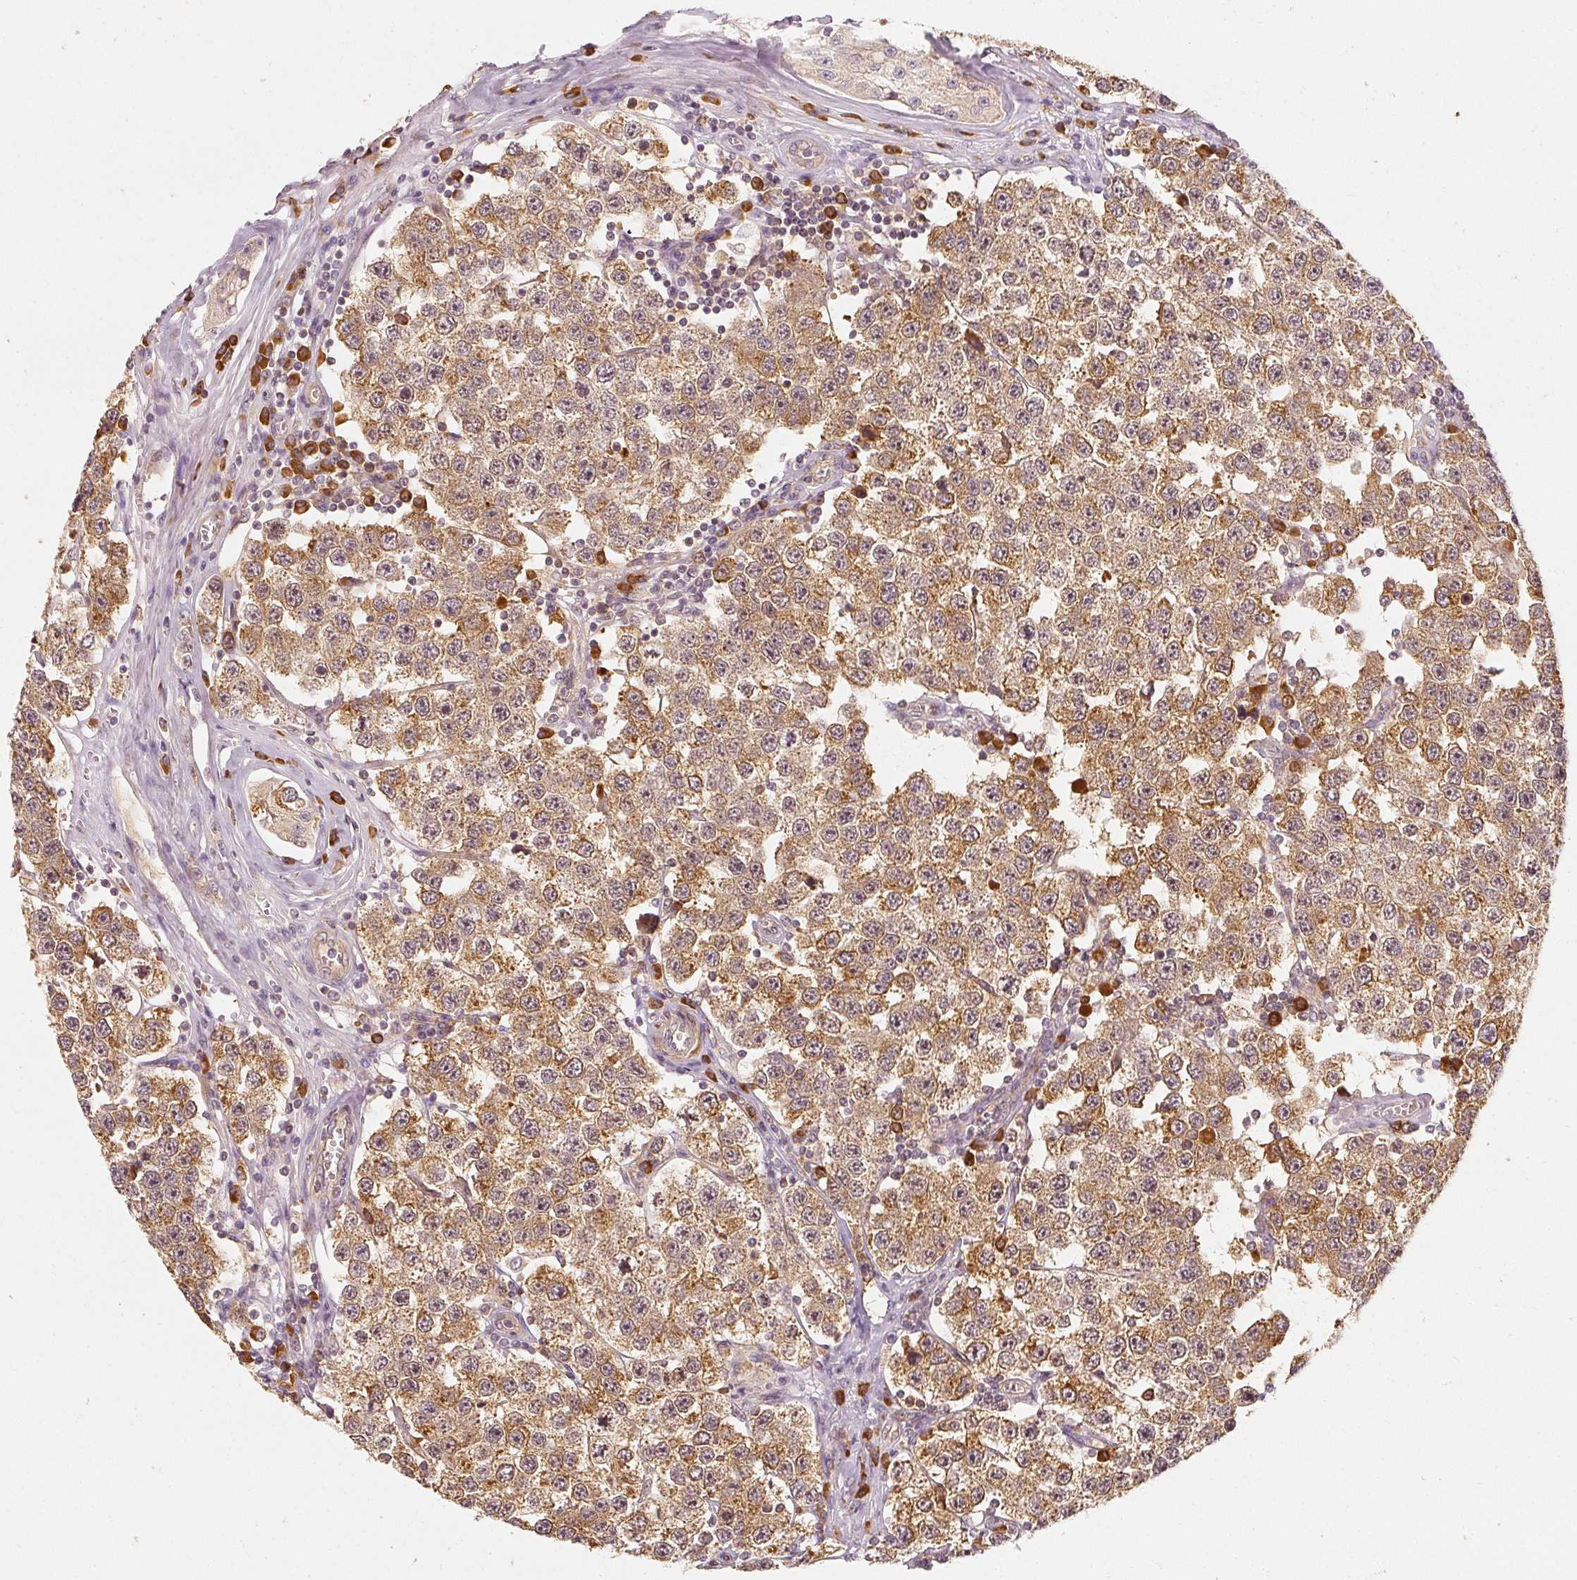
{"staining": {"intensity": "moderate", "quantity": ">75%", "location": "cytoplasmic/membranous"}, "tissue": "testis cancer", "cell_type": "Tumor cells", "image_type": "cancer", "snomed": [{"axis": "morphology", "description": "Seminoma, NOS"}, {"axis": "topography", "description": "Testis"}], "caption": "Moderate cytoplasmic/membranous positivity is present in approximately >75% of tumor cells in testis seminoma. (DAB IHC, brown staining for protein, blue staining for nuclei).", "gene": "EEF1A2", "patient": {"sex": "male", "age": 34}}